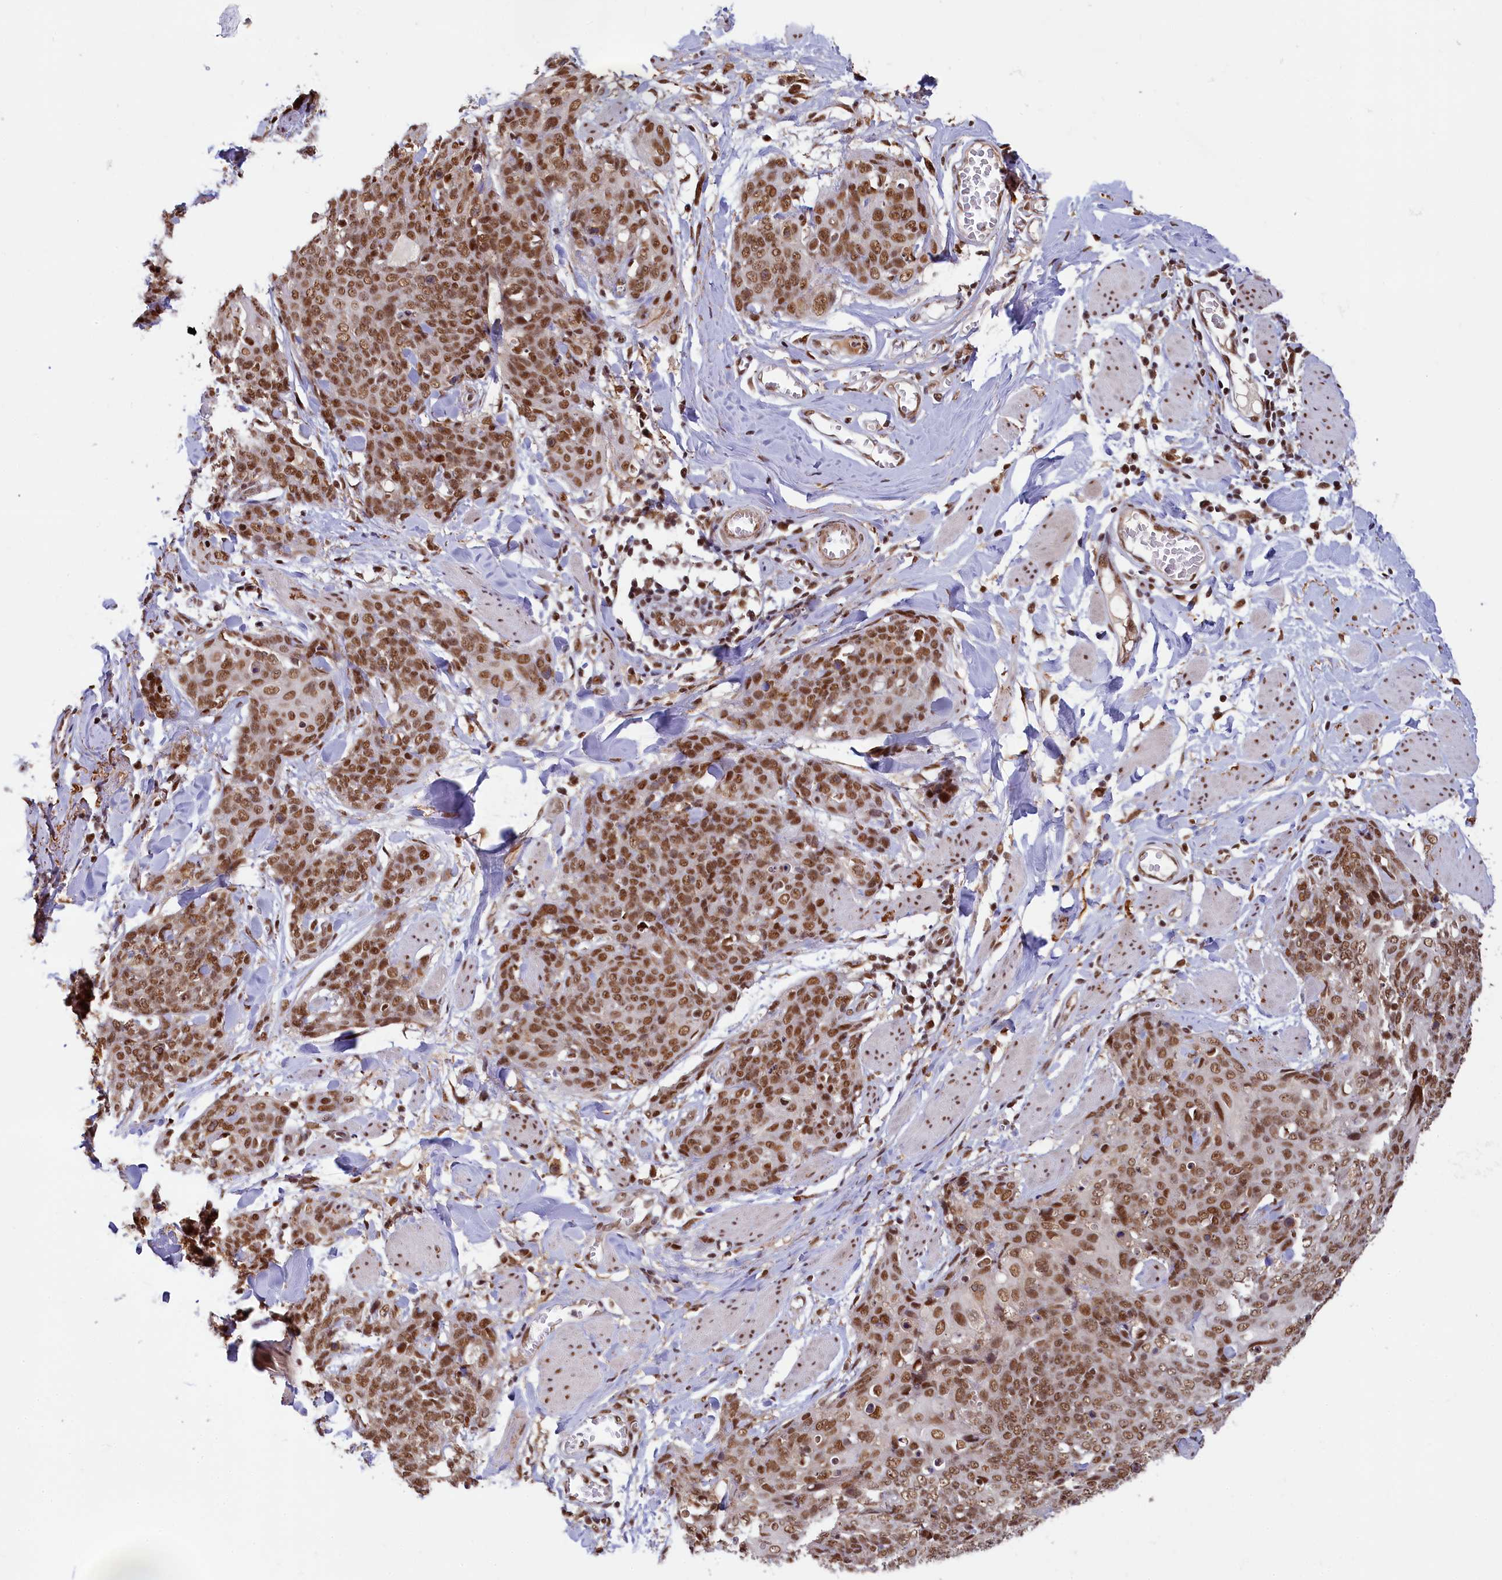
{"staining": {"intensity": "moderate", "quantity": ">75%", "location": "nuclear"}, "tissue": "skin cancer", "cell_type": "Tumor cells", "image_type": "cancer", "snomed": [{"axis": "morphology", "description": "Squamous cell carcinoma, NOS"}, {"axis": "topography", "description": "Skin"}, {"axis": "topography", "description": "Vulva"}], "caption": "The histopathology image exhibits immunohistochemical staining of skin cancer (squamous cell carcinoma). There is moderate nuclear staining is identified in about >75% of tumor cells.", "gene": "PPHLN1", "patient": {"sex": "female", "age": 85}}